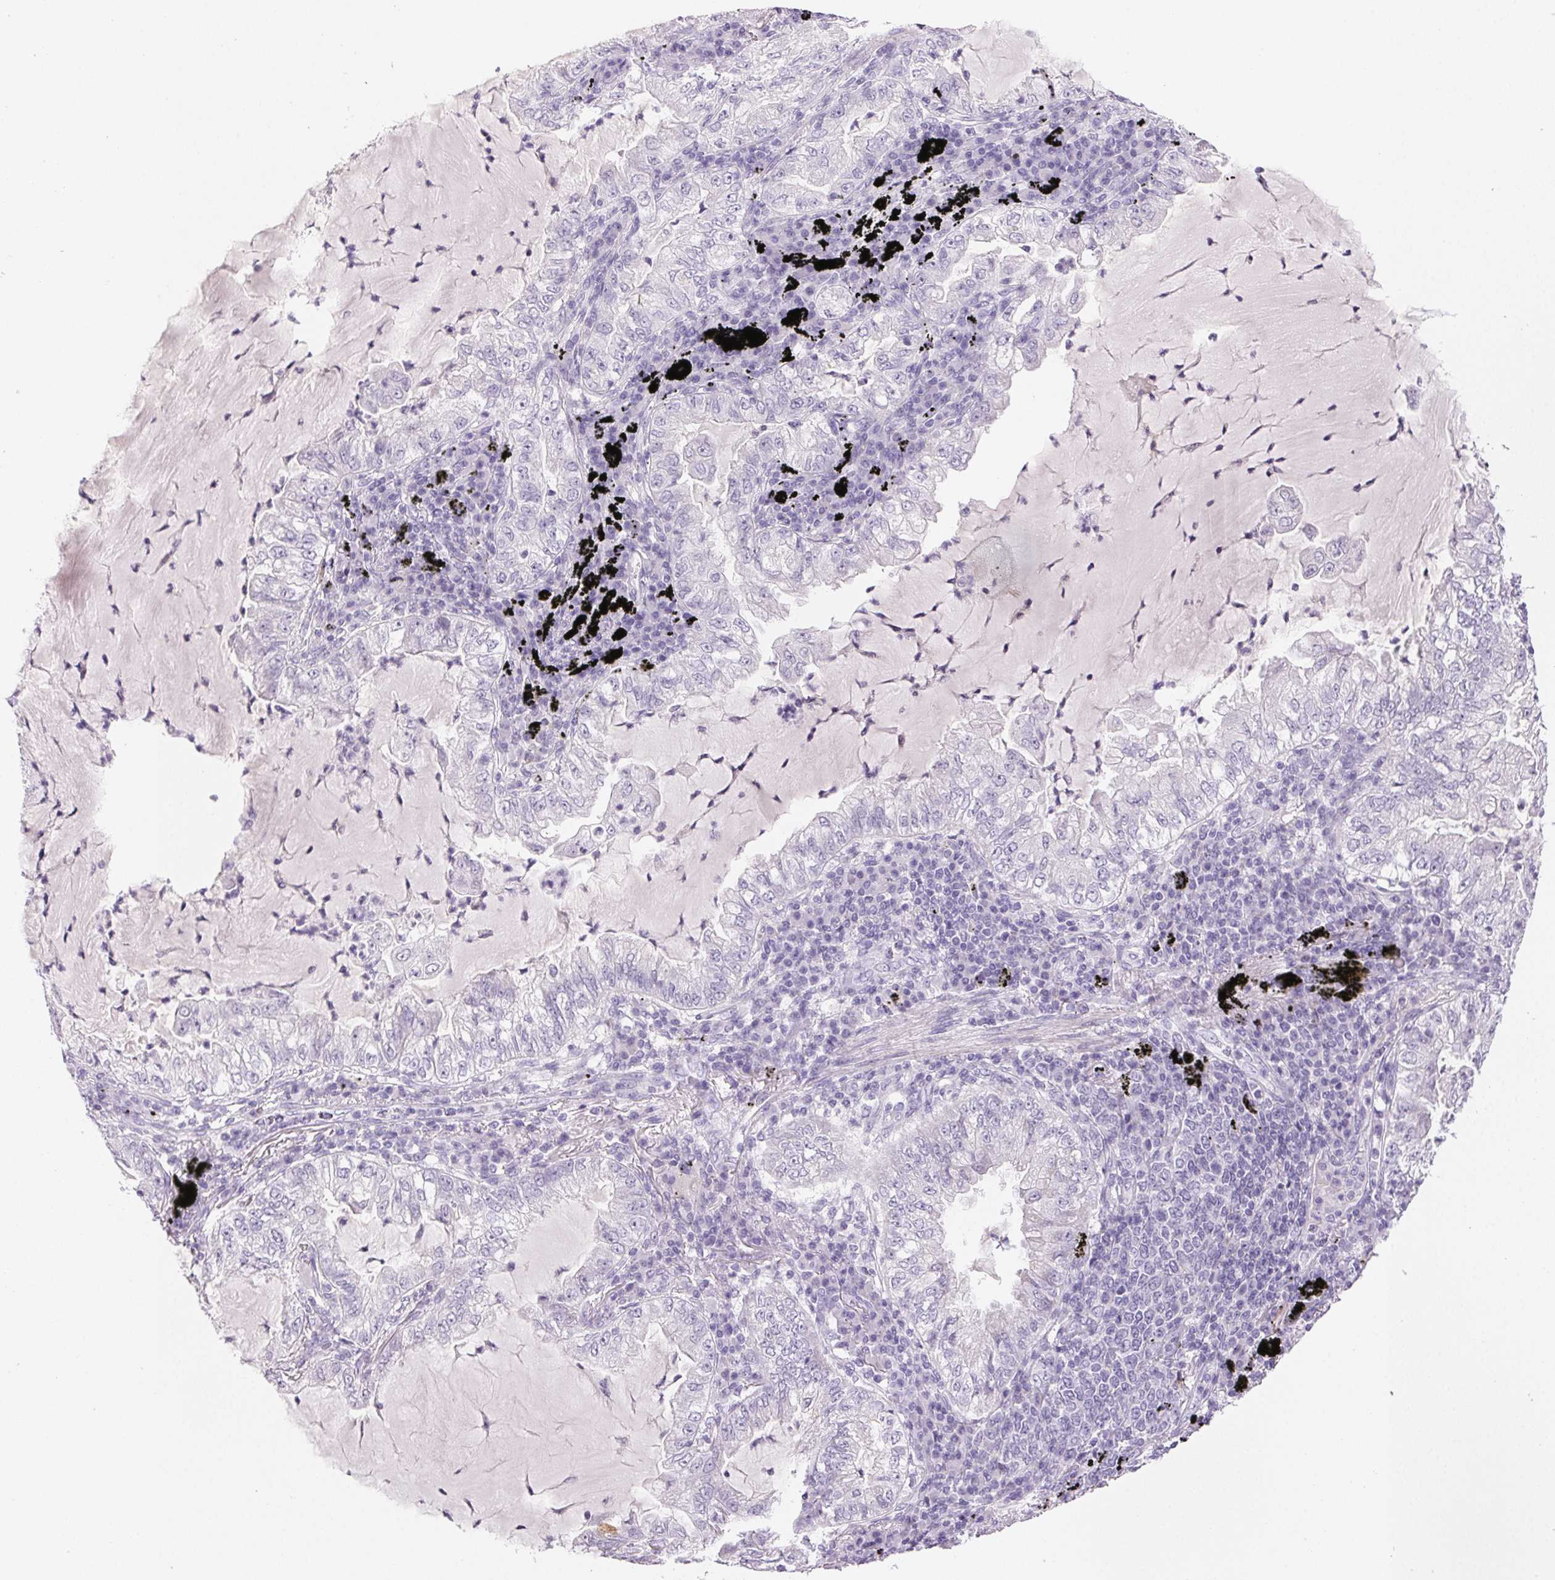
{"staining": {"intensity": "negative", "quantity": "none", "location": "none"}, "tissue": "lung cancer", "cell_type": "Tumor cells", "image_type": "cancer", "snomed": [{"axis": "morphology", "description": "Adenocarcinoma, NOS"}, {"axis": "topography", "description": "Lung"}], "caption": "Human adenocarcinoma (lung) stained for a protein using immunohistochemistry (IHC) exhibits no positivity in tumor cells.", "gene": "BPIFB2", "patient": {"sex": "female", "age": 73}}